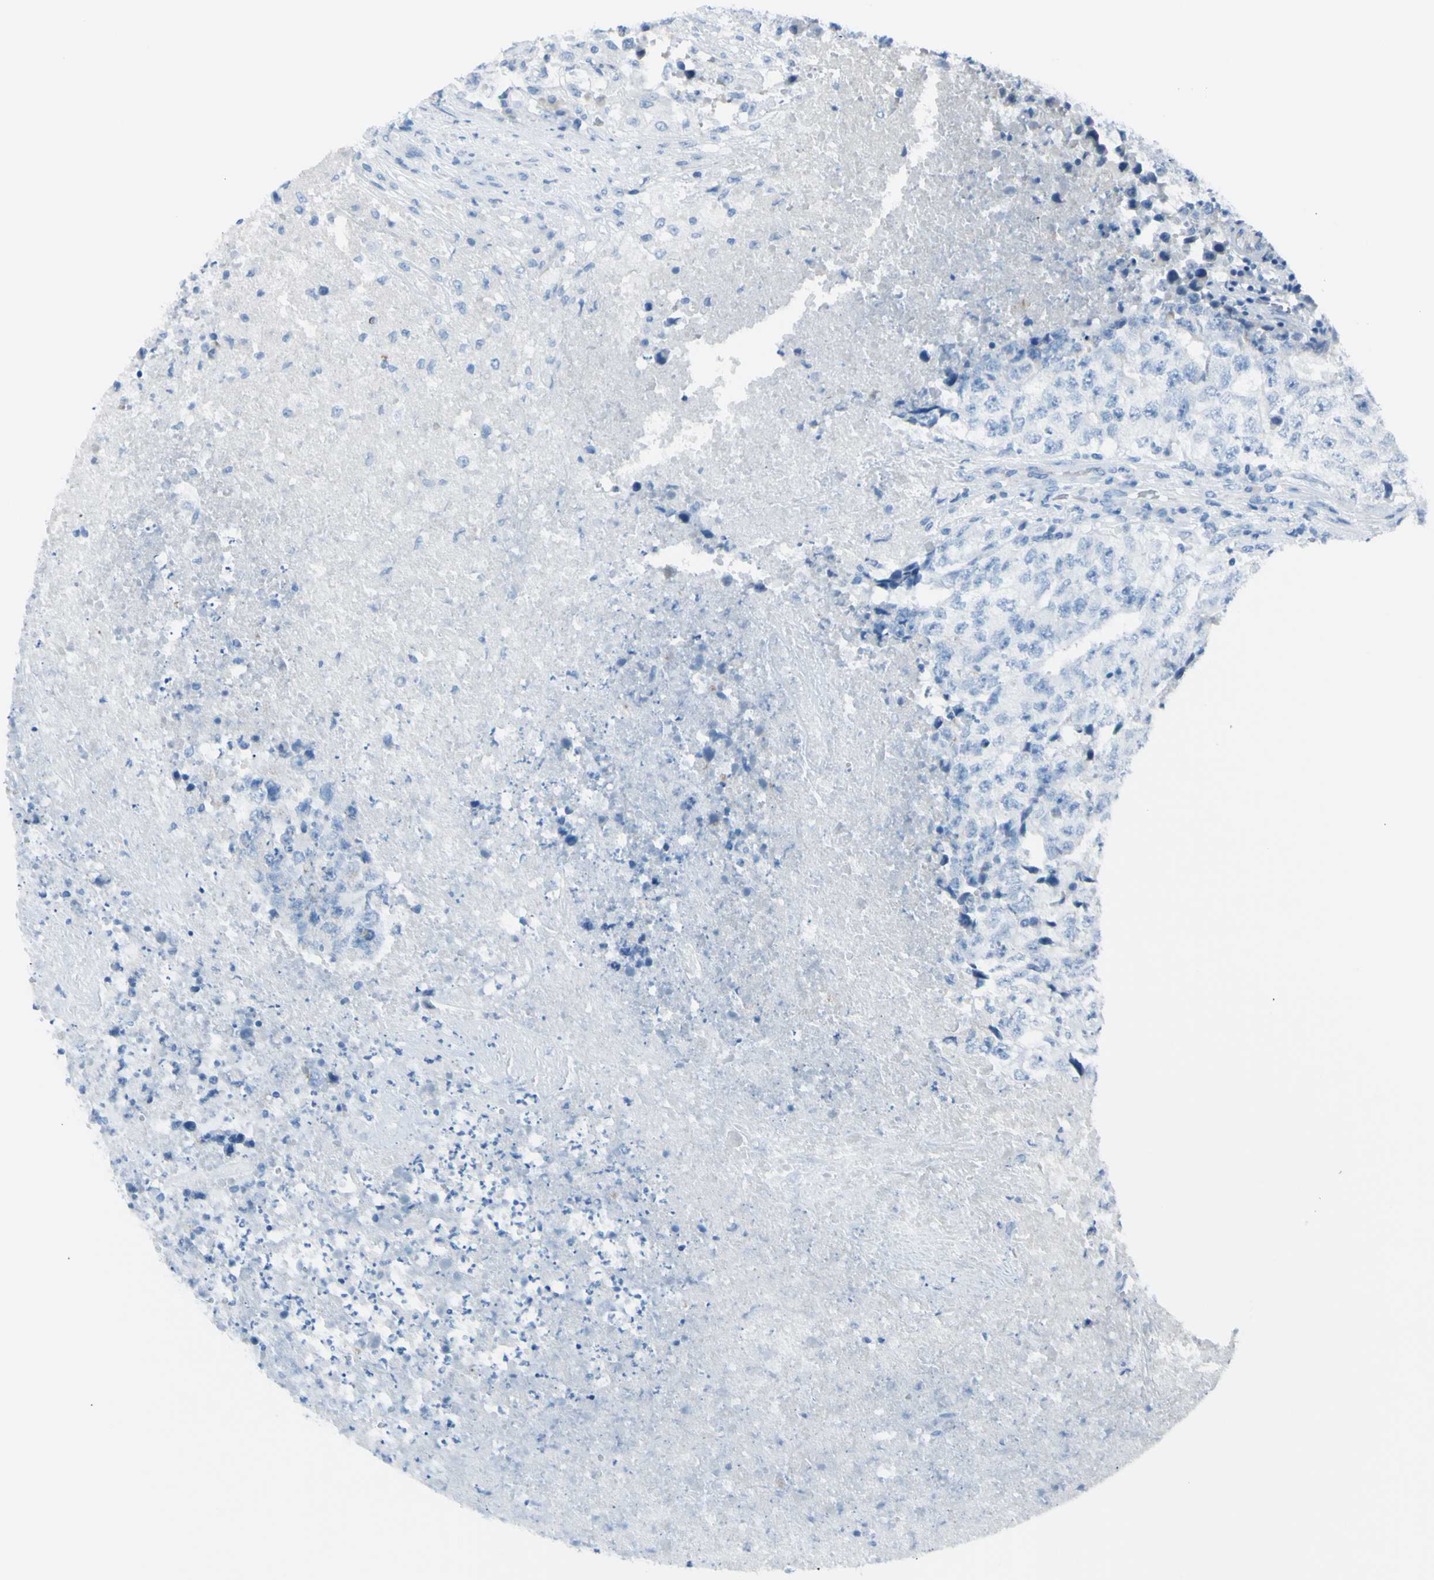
{"staining": {"intensity": "negative", "quantity": "none", "location": "none"}, "tissue": "testis cancer", "cell_type": "Tumor cells", "image_type": "cancer", "snomed": [{"axis": "morphology", "description": "Necrosis, NOS"}, {"axis": "morphology", "description": "Carcinoma, Embryonal, NOS"}, {"axis": "topography", "description": "Testis"}], "caption": "Immunohistochemistry of human testis embryonal carcinoma demonstrates no positivity in tumor cells.", "gene": "TFPI2", "patient": {"sex": "male", "age": 19}}